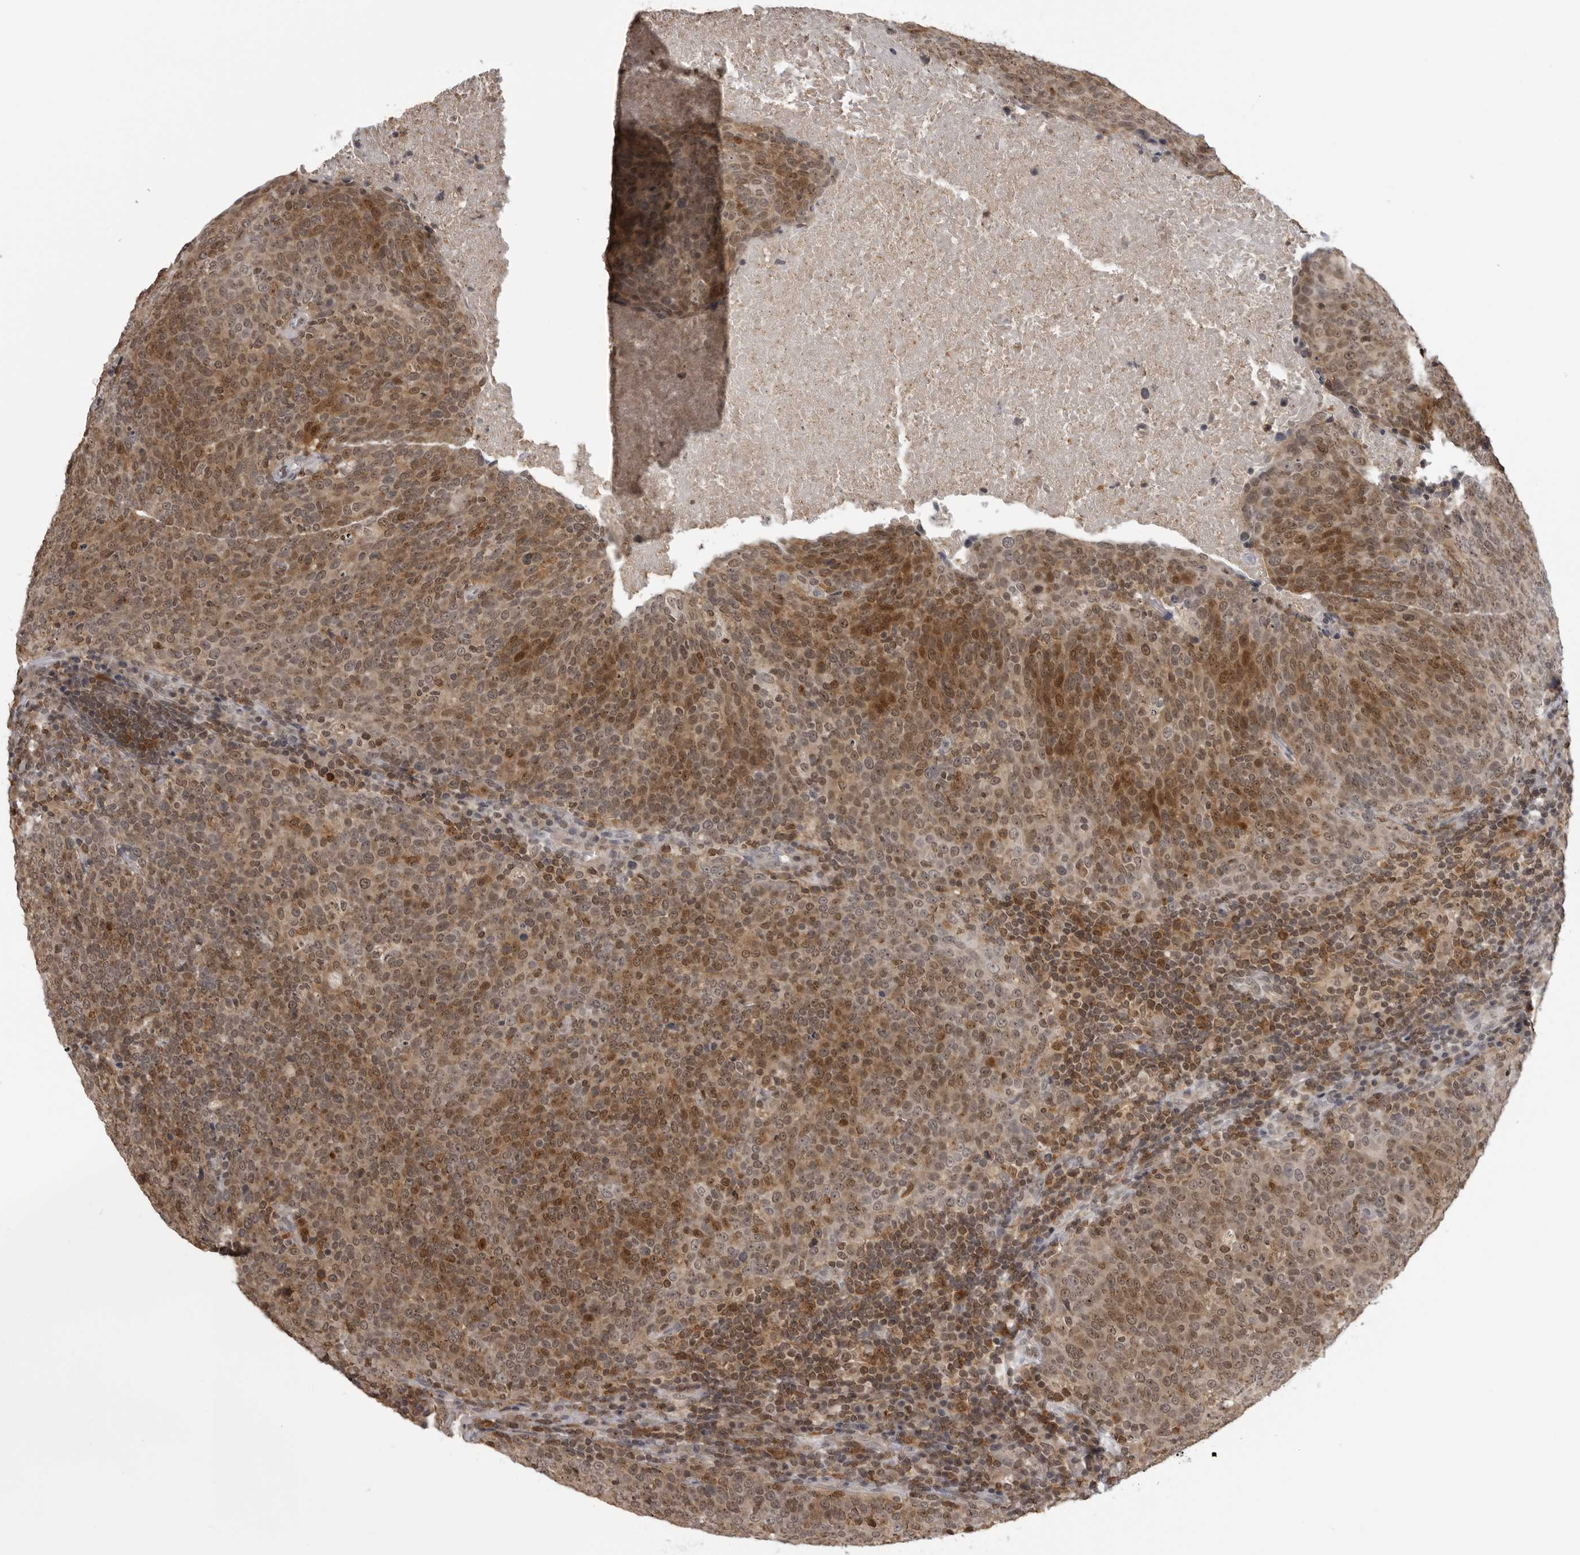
{"staining": {"intensity": "moderate", "quantity": ">75%", "location": "cytoplasmic/membranous,nuclear"}, "tissue": "head and neck cancer", "cell_type": "Tumor cells", "image_type": "cancer", "snomed": [{"axis": "morphology", "description": "Squamous cell carcinoma, NOS"}, {"axis": "morphology", "description": "Squamous cell carcinoma, metastatic, NOS"}, {"axis": "topography", "description": "Lymph node"}, {"axis": "topography", "description": "Head-Neck"}], "caption": "Protein expression analysis of head and neck cancer (squamous cell carcinoma) demonstrates moderate cytoplasmic/membranous and nuclear positivity in approximately >75% of tumor cells.", "gene": "PDCL3", "patient": {"sex": "male", "age": 62}}